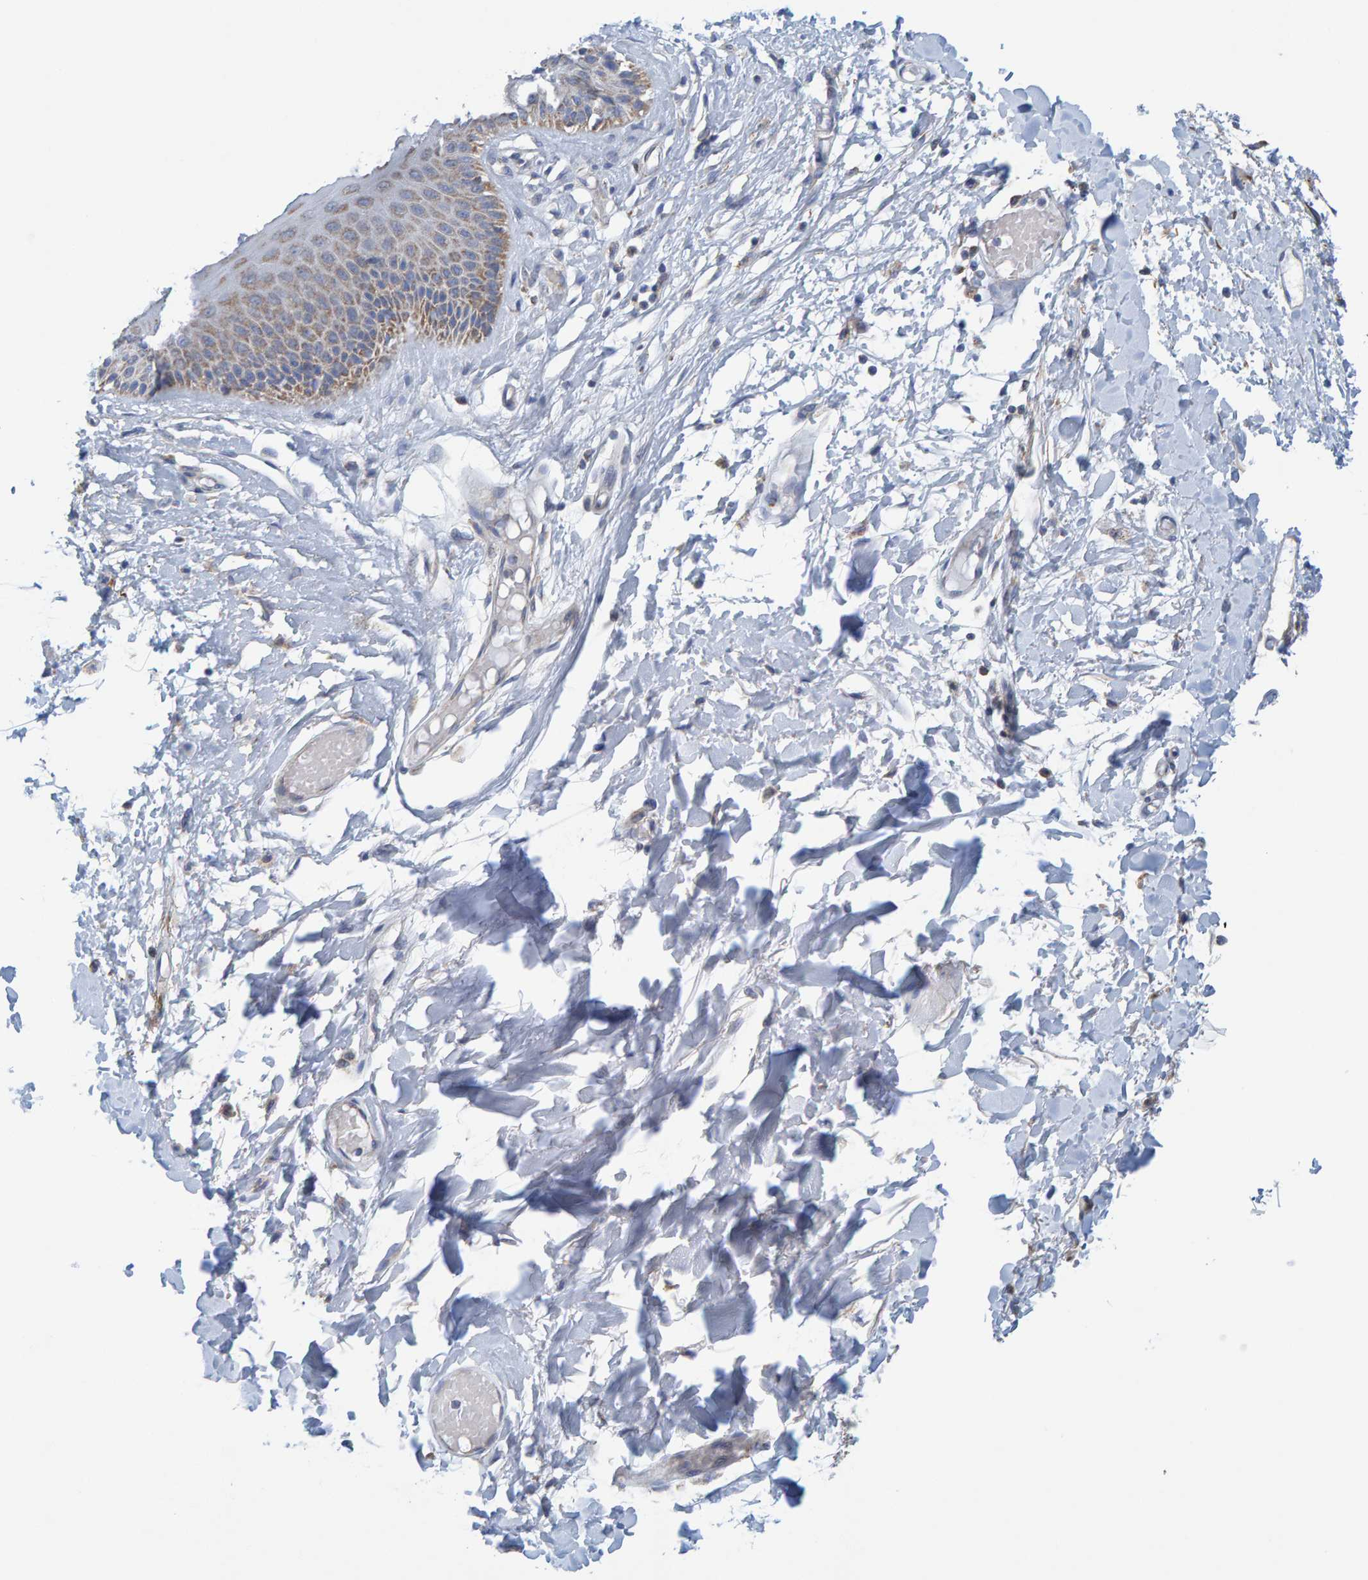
{"staining": {"intensity": "moderate", "quantity": ">75%", "location": "cytoplasmic/membranous"}, "tissue": "skin", "cell_type": "Epidermal cells", "image_type": "normal", "snomed": [{"axis": "morphology", "description": "Normal tissue, NOS"}, {"axis": "topography", "description": "Vulva"}], "caption": "Protein staining reveals moderate cytoplasmic/membranous staining in approximately >75% of epidermal cells in unremarkable skin.", "gene": "MRPS7", "patient": {"sex": "female", "age": 73}}